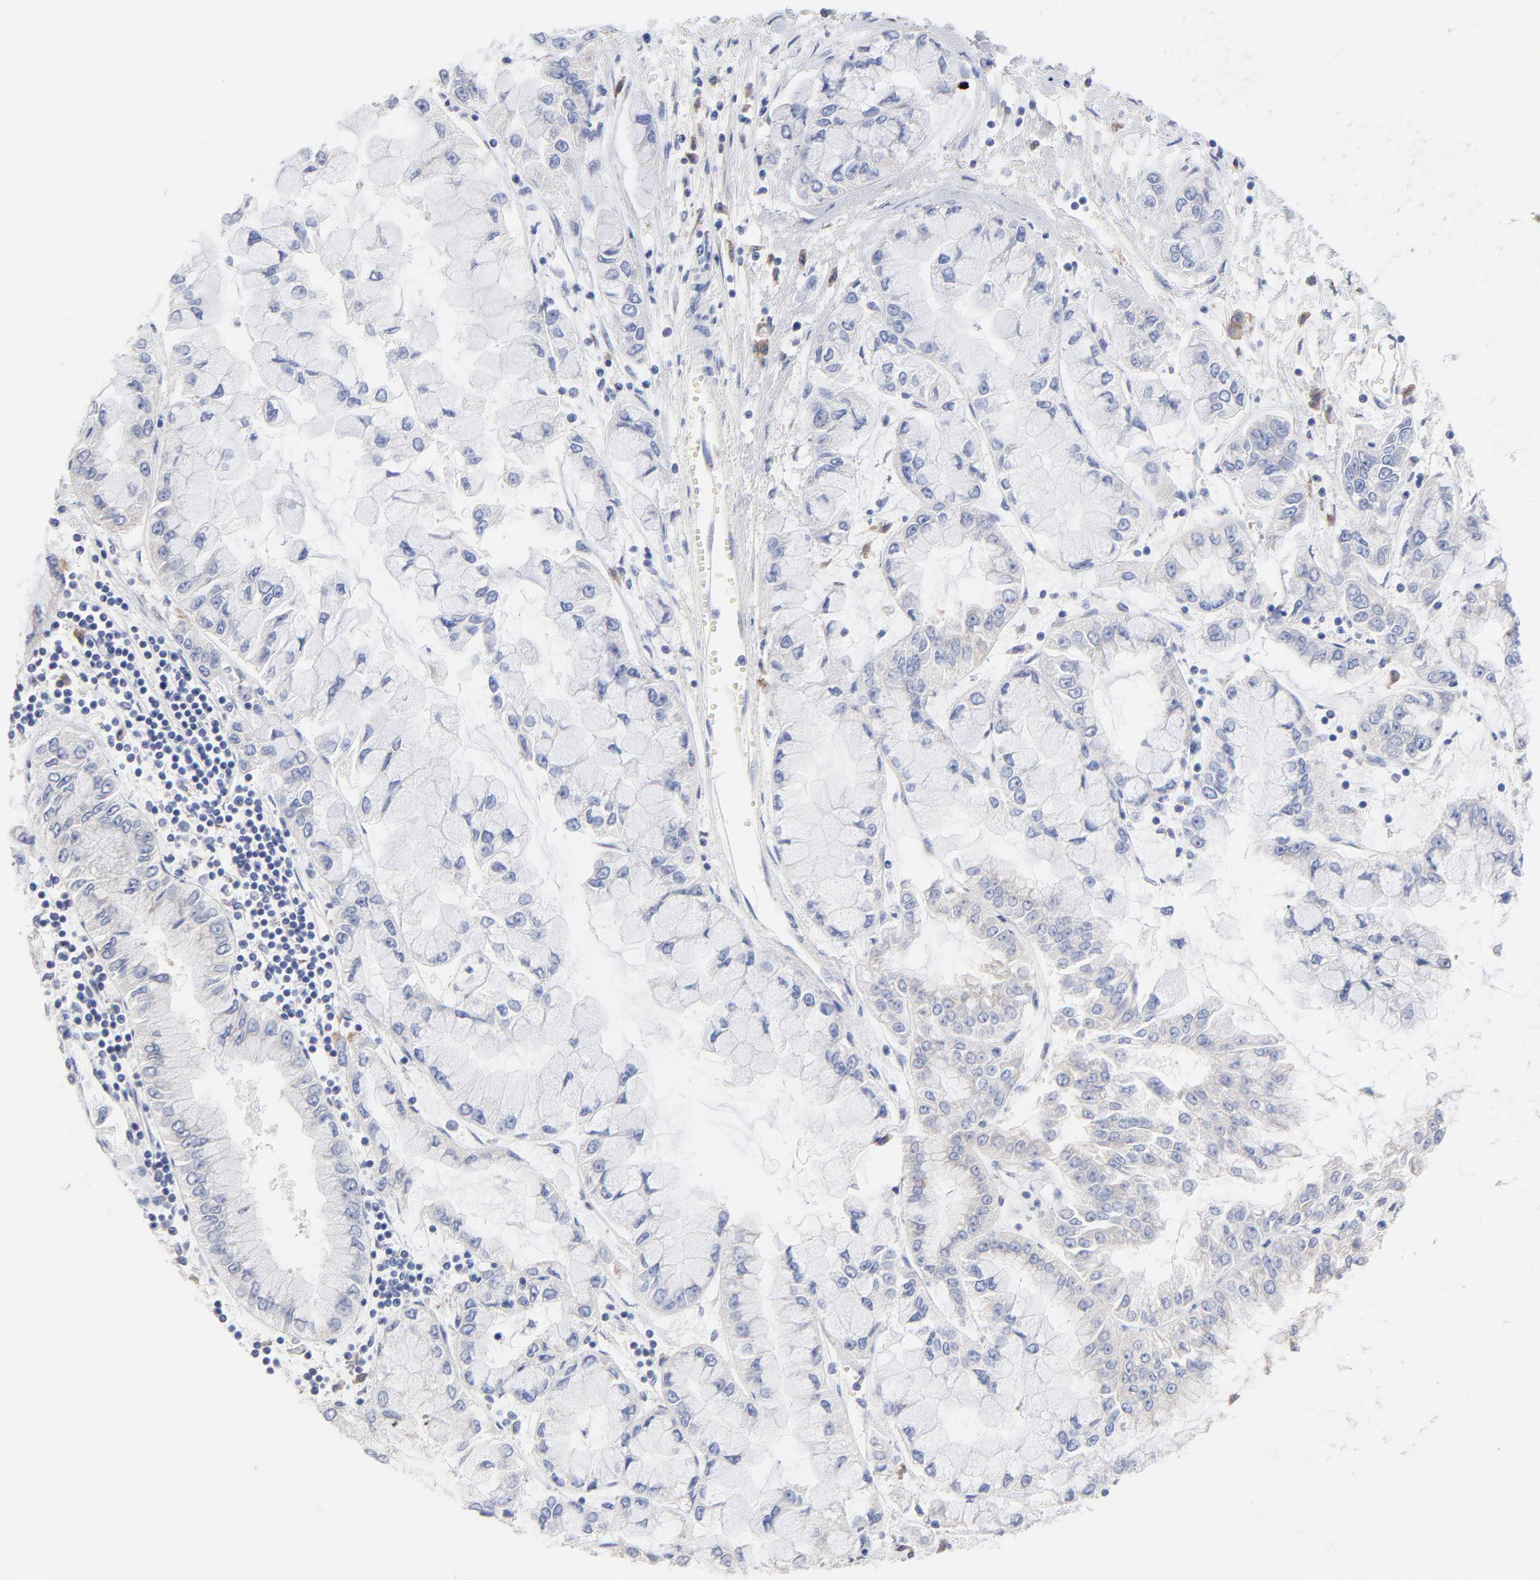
{"staining": {"intensity": "negative", "quantity": "none", "location": "none"}, "tissue": "liver cancer", "cell_type": "Tumor cells", "image_type": "cancer", "snomed": [{"axis": "morphology", "description": "Cholangiocarcinoma"}, {"axis": "topography", "description": "Liver"}], "caption": "Human liver cholangiocarcinoma stained for a protein using IHC shows no positivity in tumor cells.", "gene": "LAX1", "patient": {"sex": "female", "age": 79}}